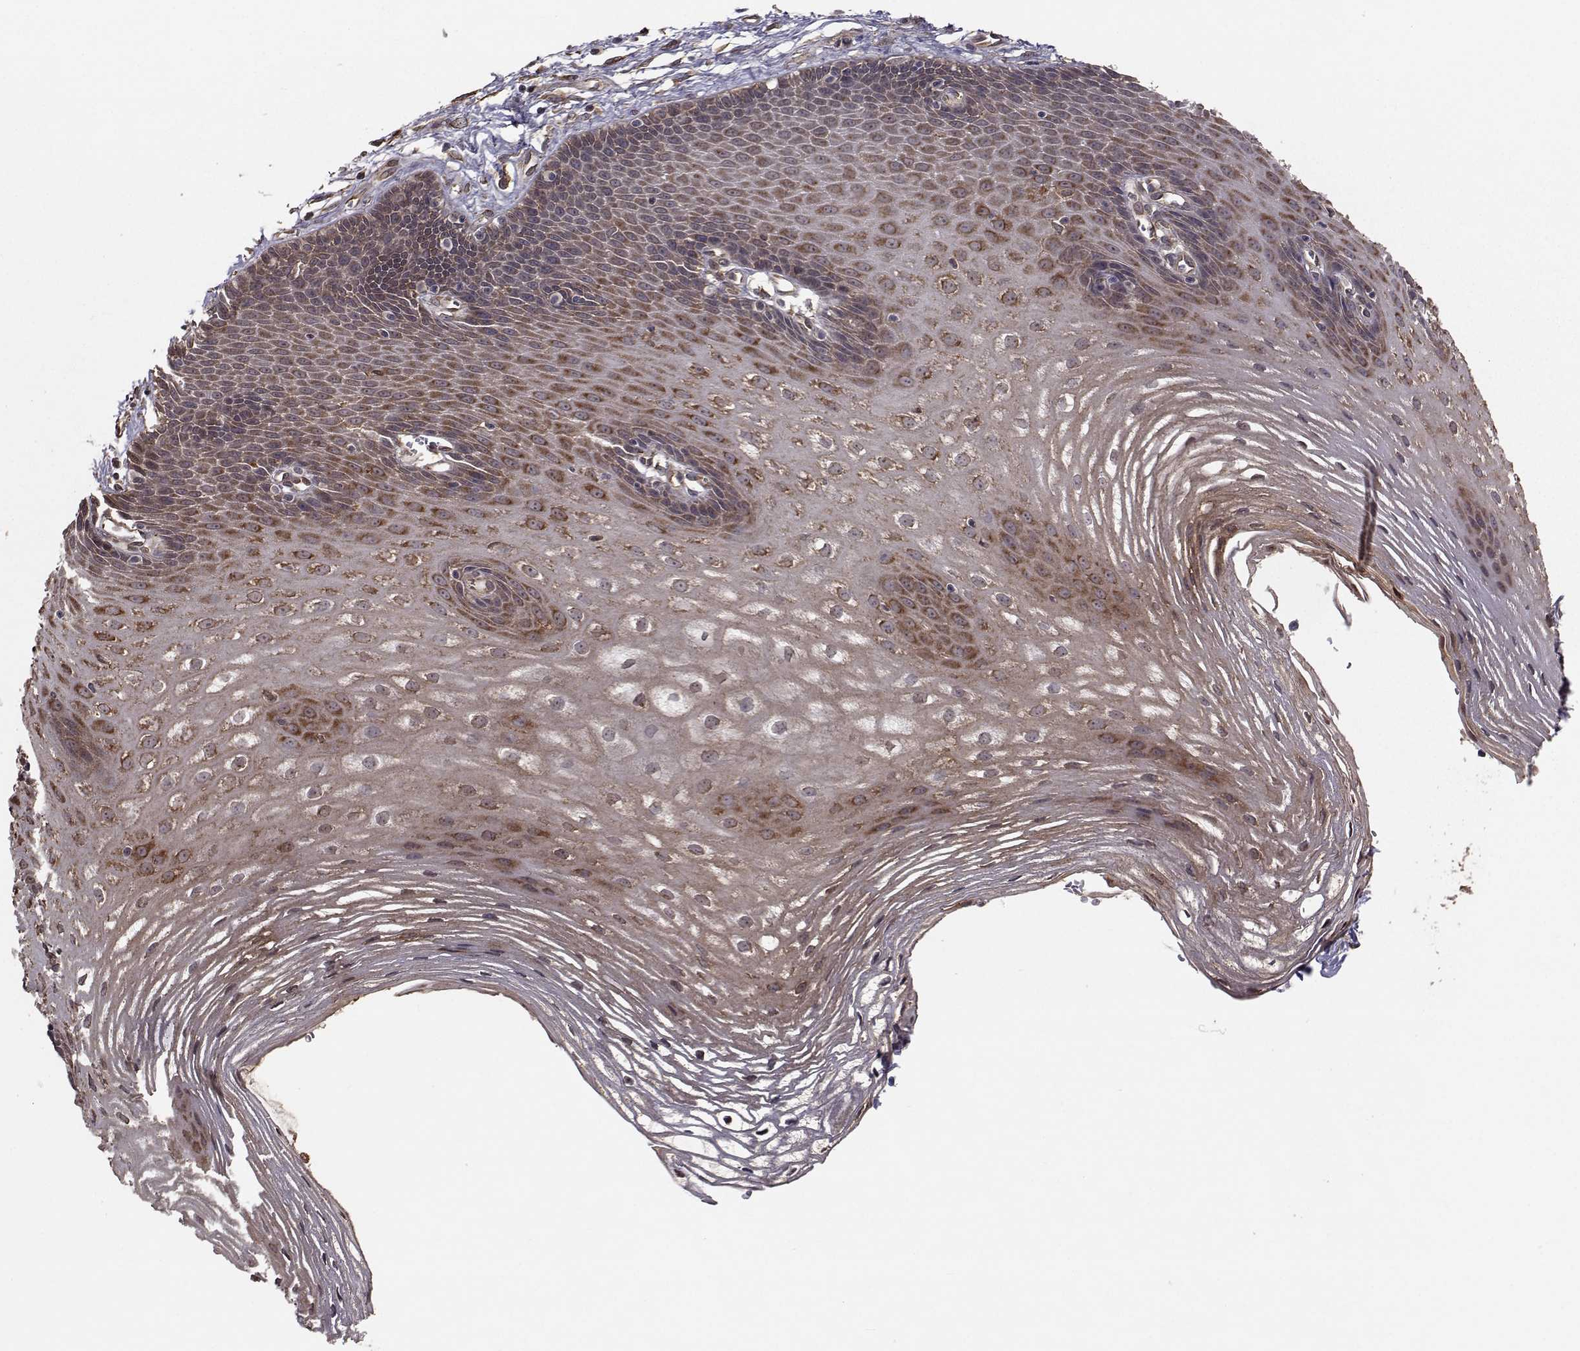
{"staining": {"intensity": "strong", "quantity": "25%-75%", "location": "cytoplasmic/membranous"}, "tissue": "esophagus", "cell_type": "Squamous epithelial cells", "image_type": "normal", "snomed": [{"axis": "morphology", "description": "Normal tissue, NOS"}, {"axis": "topography", "description": "Esophagus"}], "caption": "The micrograph shows a brown stain indicating the presence of a protein in the cytoplasmic/membranous of squamous epithelial cells in esophagus. (DAB (3,3'-diaminobenzidine) IHC with brightfield microscopy, high magnification).", "gene": "TRIP10", "patient": {"sex": "male", "age": 72}}